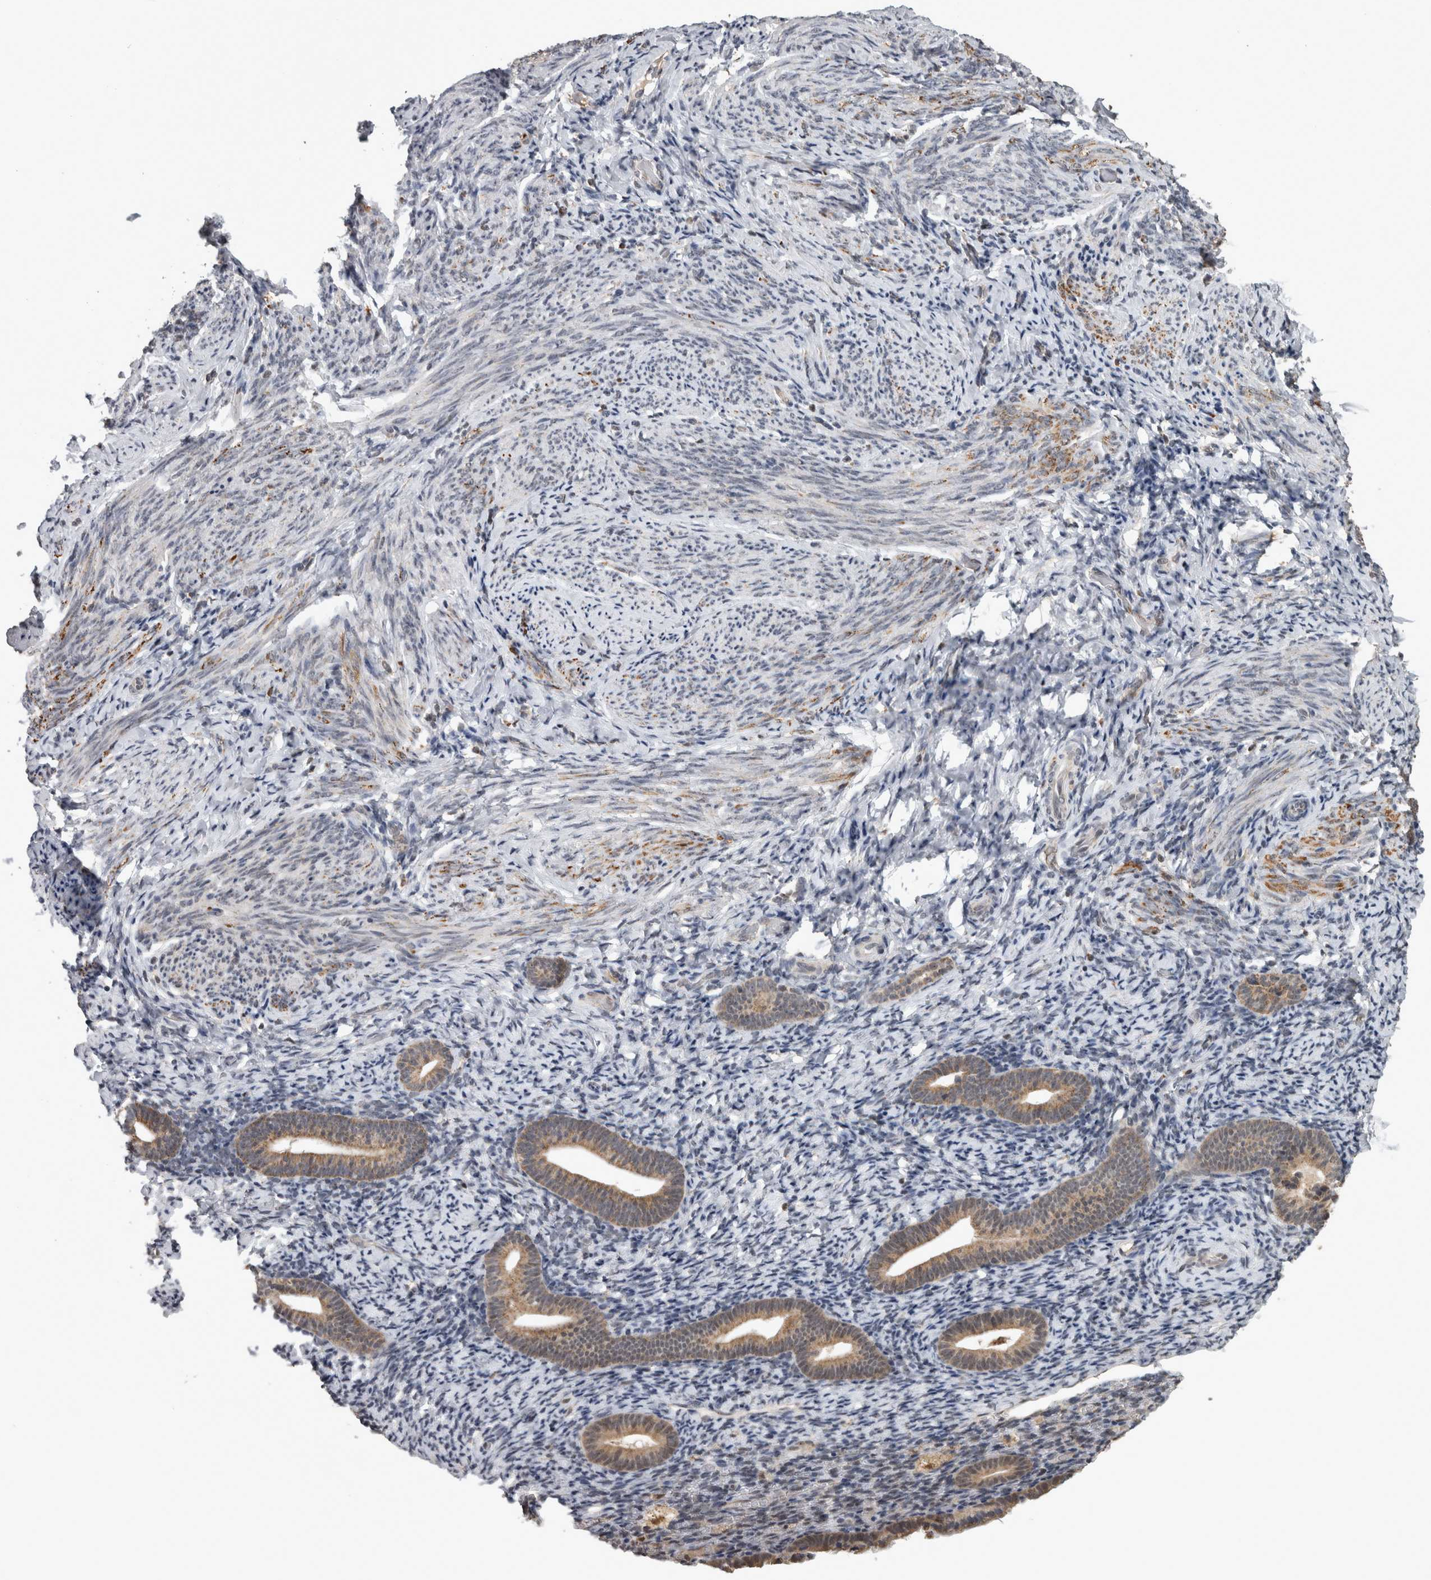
{"staining": {"intensity": "weak", "quantity": "<25%", "location": "cytoplasmic/membranous"}, "tissue": "endometrium", "cell_type": "Cells in endometrial stroma", "image_type": "normal", "snomed": [{"axis": "morphology", "description": "Normal tissue, NOS"}, {"axis": "topography", "description": "Endometrium"}], "caption": "This histopathology image is of unremarkable endometrium stained with immunohistochemistry (IHC) to label a protein in brown with the nuclei are counter-stained blue. There is no positivity in cells in endometrial stroma.", "gene": "OR2K2", "patient": {"sex": "female", "age": 51}}